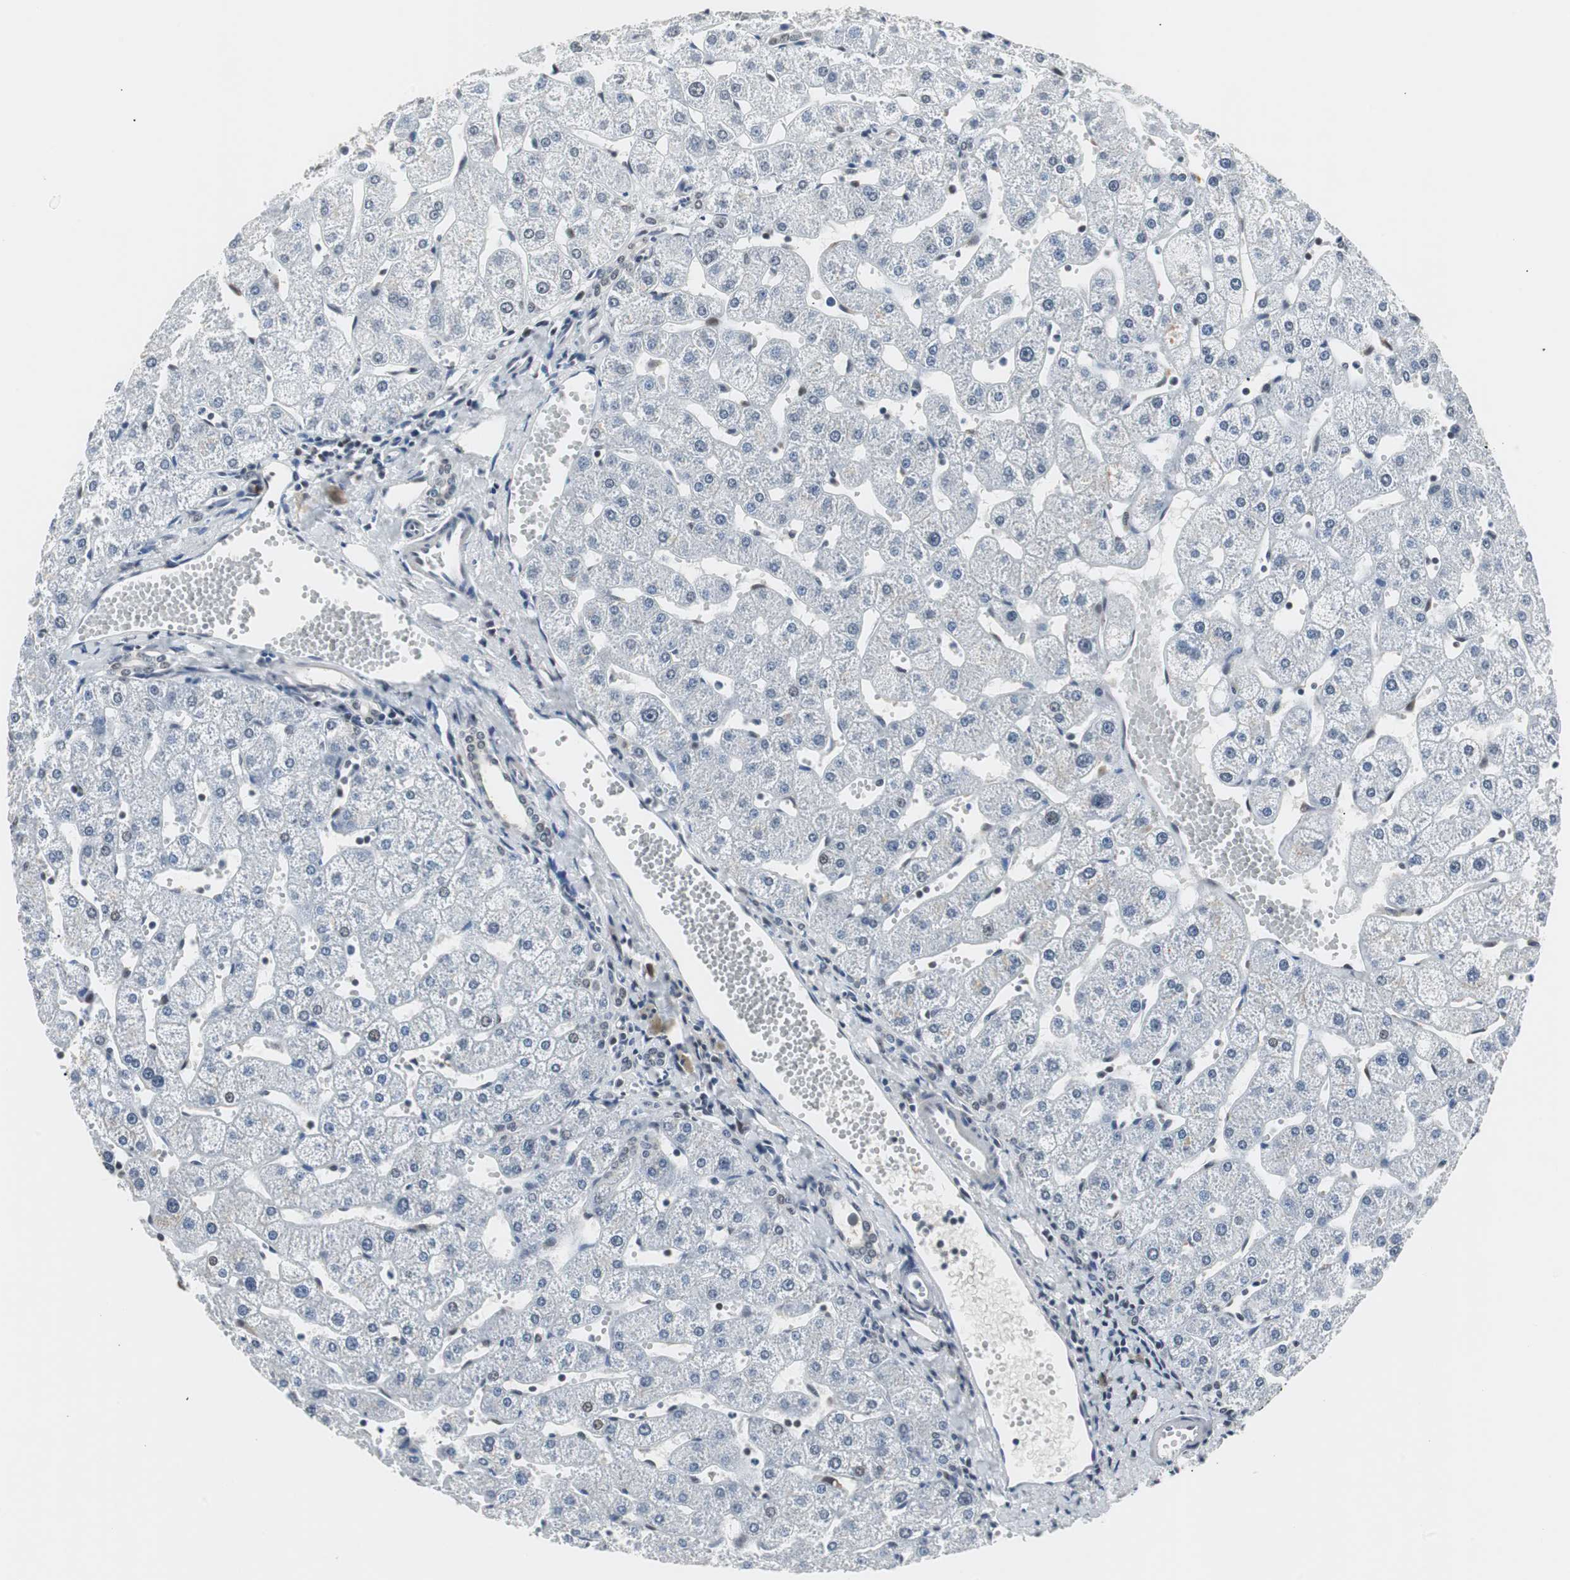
{"staining": {"intensity": "negative", "quantity": "none", "location": "none"}, "tissue": "liver", "cell_type": "Cholangiocytes", "image_type": "normal", "snomed": [{"axis": "morphology", "description": "Normal tissue, NOS"}, {"axis": "topography", "description": "Liver"}], "caption": "Photomicrograph shows no significant protein expression in cholangiocytes of unremarkable liver. Brightfield microscopy of IHC stained with DAB (brown) and hematoxylin (blue), captured at high magnification.", "gene": "TAF7", "patient": {"sex": "male", "age": 67}}